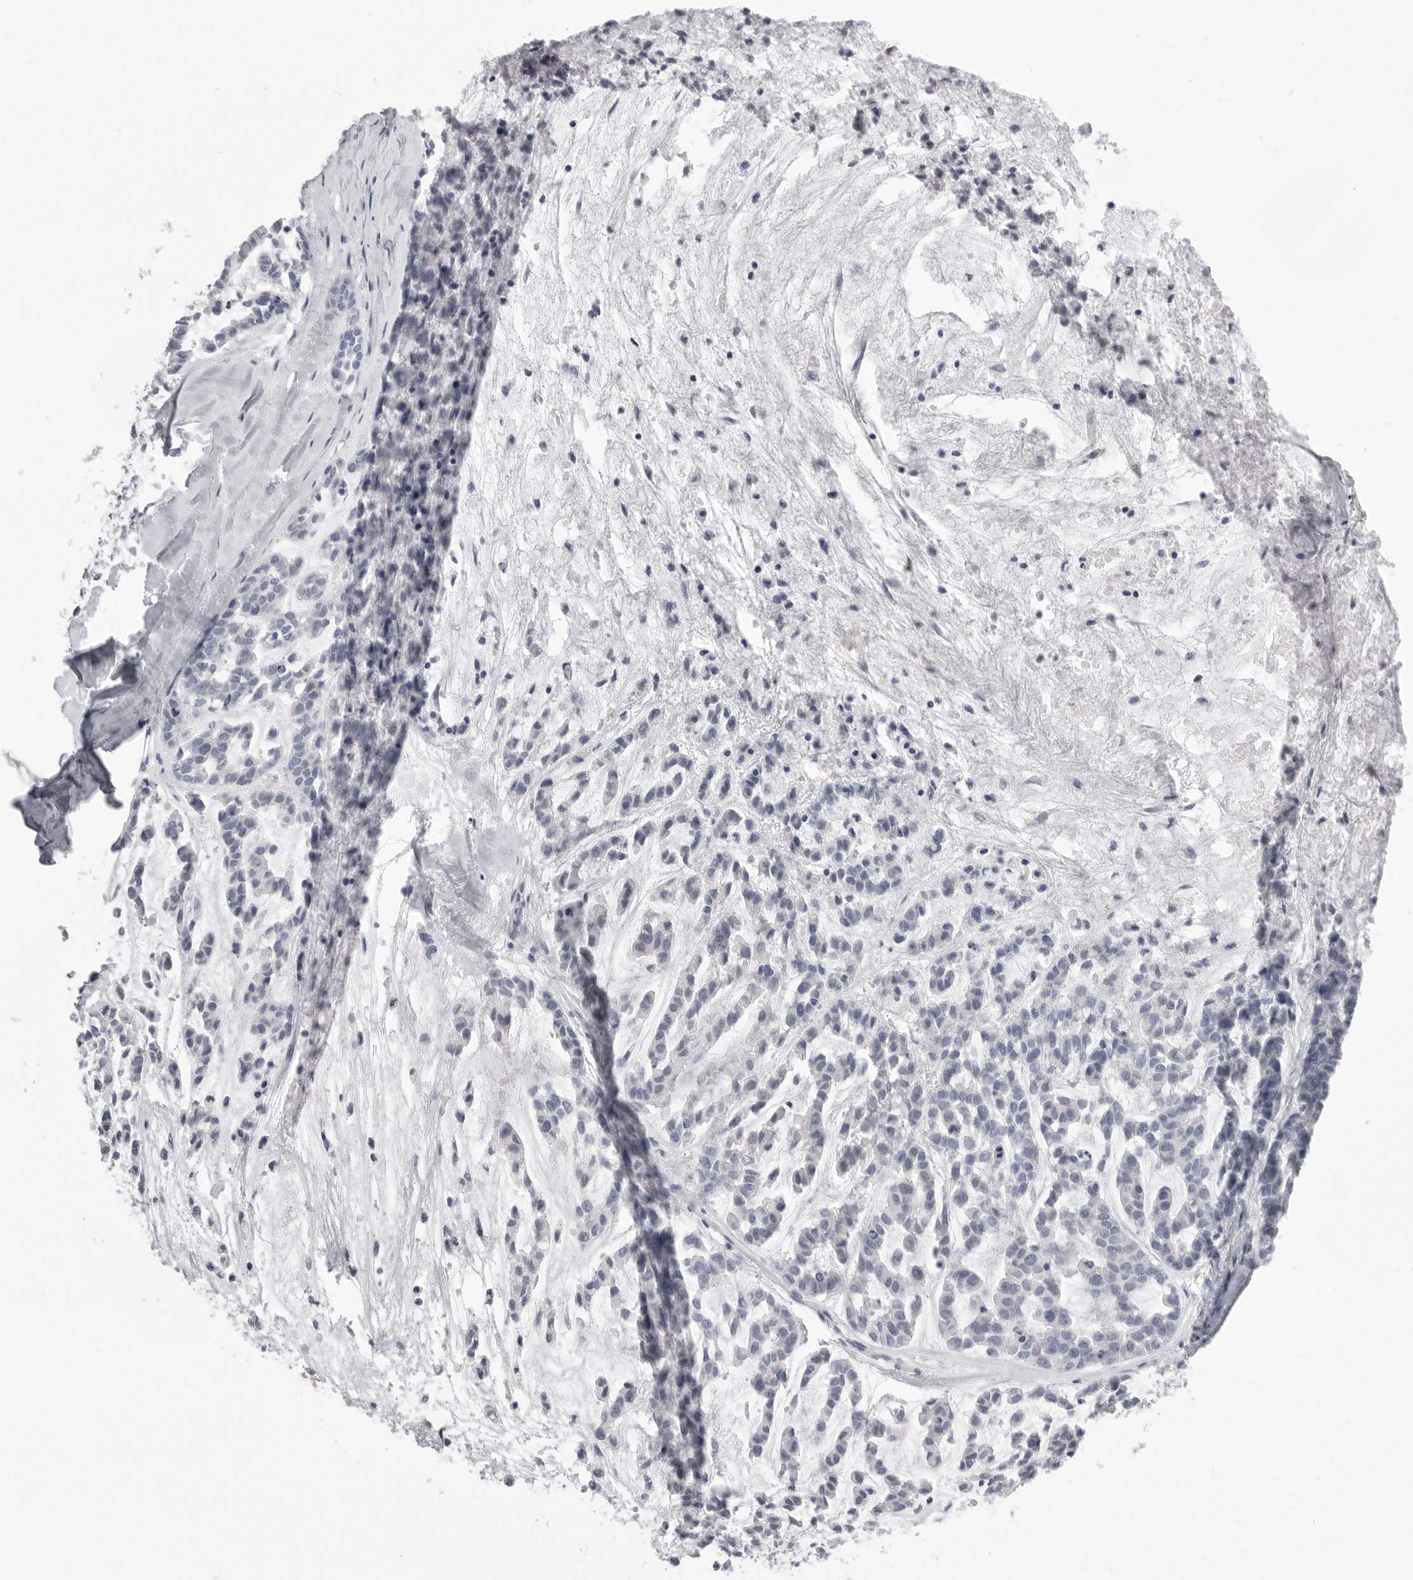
{"staining": {"intensity": "negative", "quantity": "none", "location": "none"}, "tissue": "head and neck cancer", "cell_type": "Tumor cells", "image_type": "cancer", "snomed": [{"axis": "morphology", "description": "Adenocarcinoma, NOS"}, {"axis": "morphology", "description": "Adenoma, NOS"}, {"axis": "topography", "description": "Head-Neck"}], "caption": "A histopathology image of head and neck cancer stained for a protein demonstrates no brown staining in tumor cells.", "gene": "CPB1", "patient": {"sex": "female", "age": 55}}